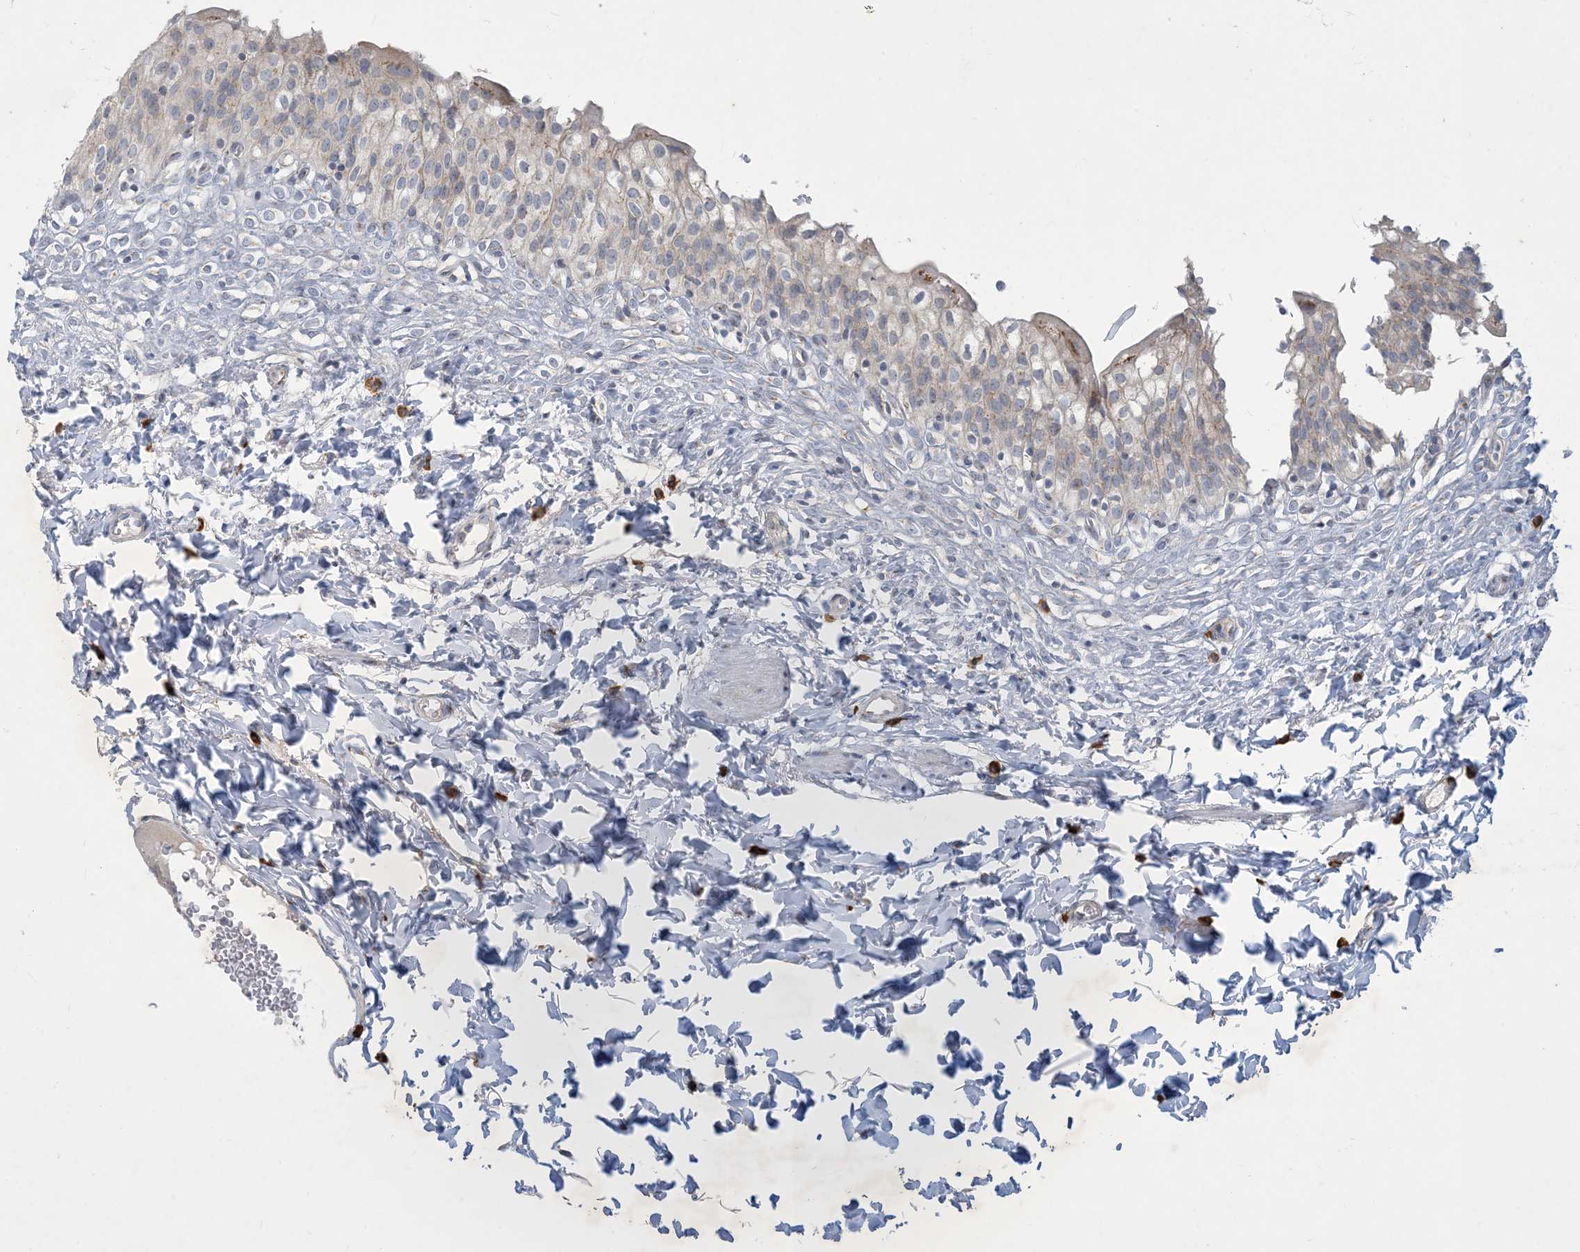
{"staining": {"intensity": "moderate", "quantity": "25%-75%", "location": "cytoplasmic/membranous"}, "tissue": "urinary bladder", "cell_type": "Urothelial cells", "image_type": "normal", "snomed": [{"axis": "morphology", "description": "Normal tissue, NOS"}, {"axis": "topography", "description": "Urinary bladder"}], "caption": "This histopathology image displays immunohistochemistry (IHC) staining of unremarkable human urinary bladder, with medium moderate cytoplasmic/membranous positivity in approximately 25%-75% of urothelial cells.", "gene": "CCDC14", "patient": {"sex": "male", "age": 55}}